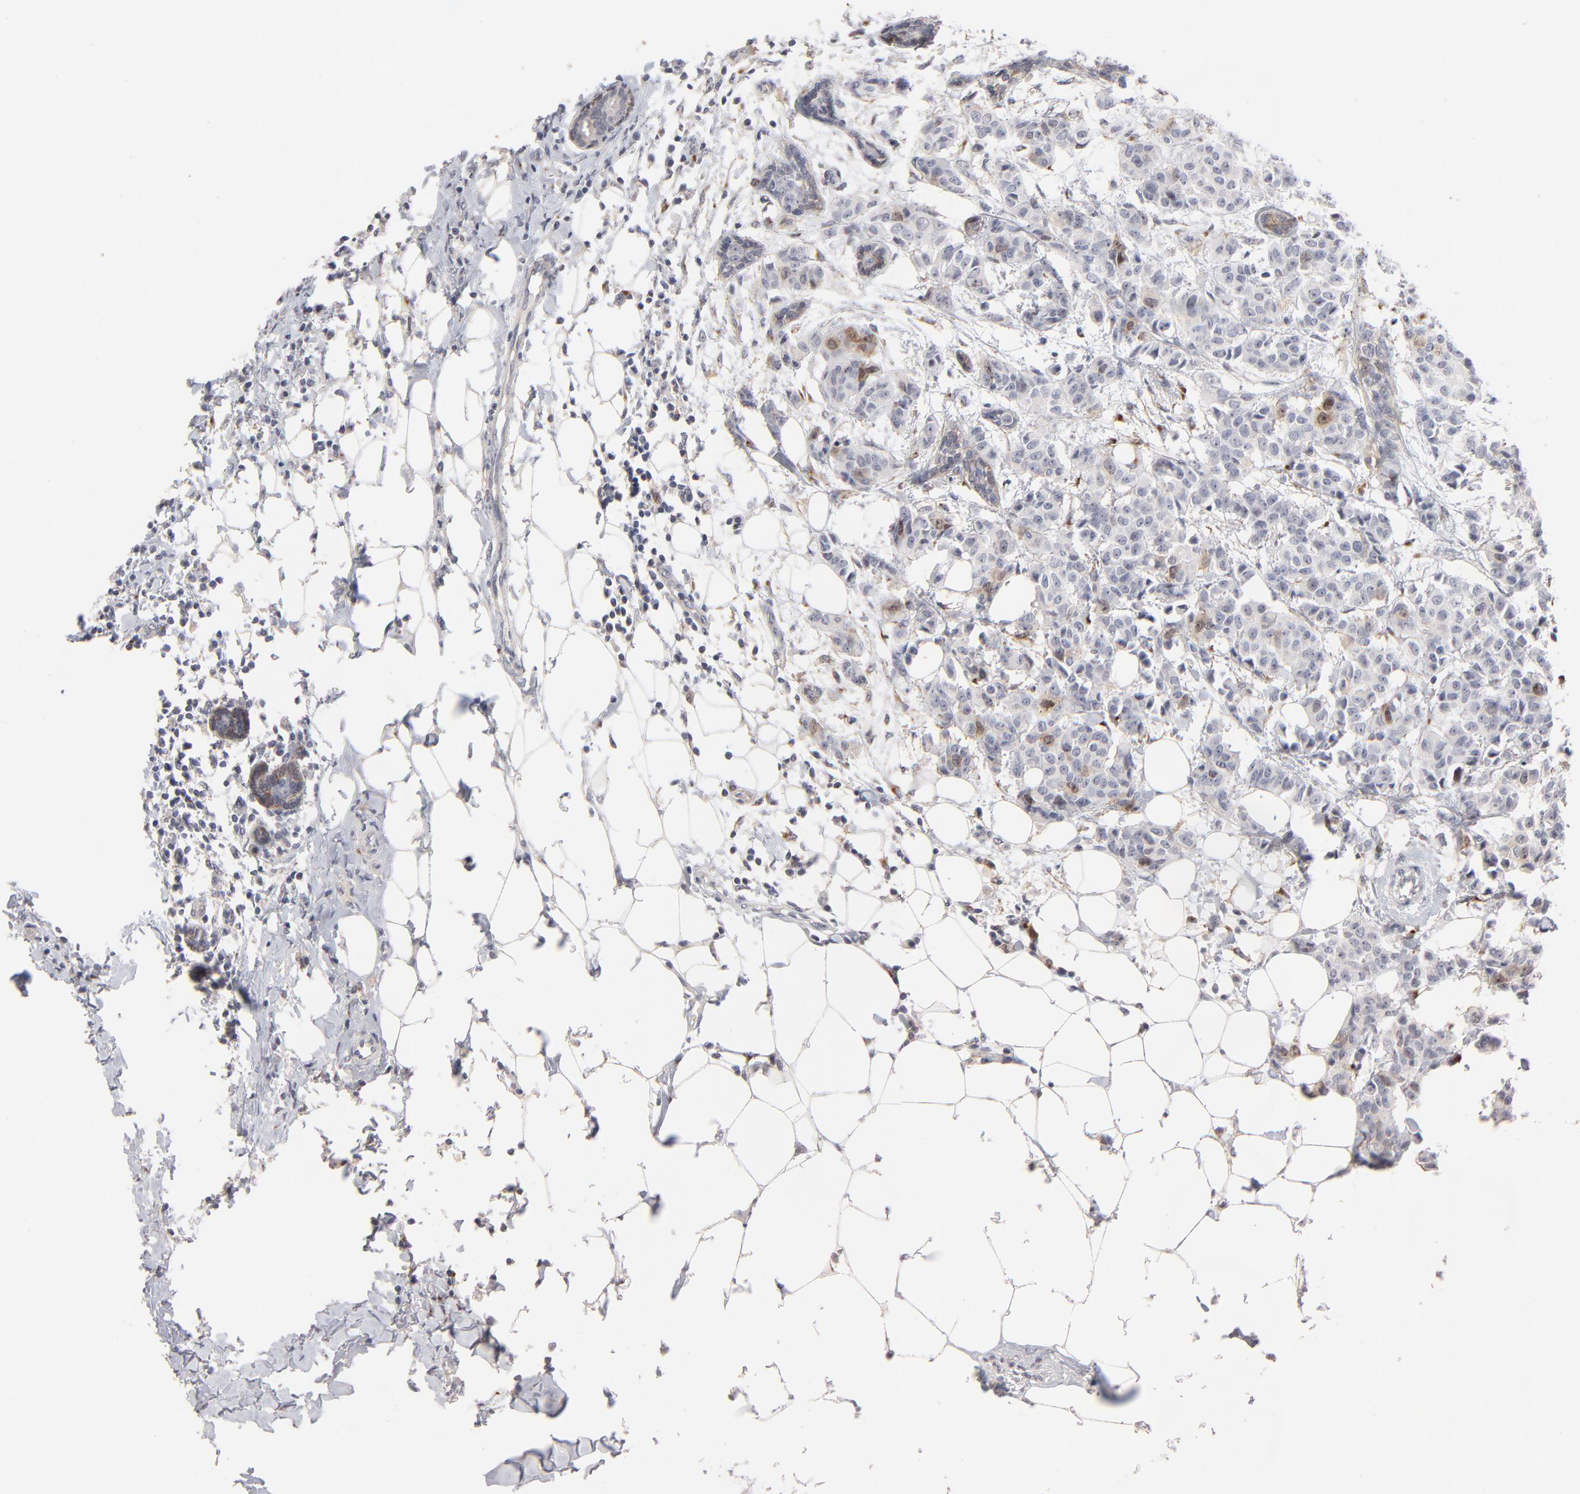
{"staining": {"intensity": "negative", "quantity": "none", "location": "none"}, "tissue": "breast cancer", "cell_type": "Tumor cells", "image_type": "cancer", "snomed": [{"axis": "morphology", "description": "Duct carcinoma"}, {"axis": "topography", "description": "Breast"}], "caption": "The micrograph exhibits no significant expression in tumor cells of breast cancer (intraductal carcinoma).", "gene": "AURKA", "patient": {"sex": "female", "age": 40}}